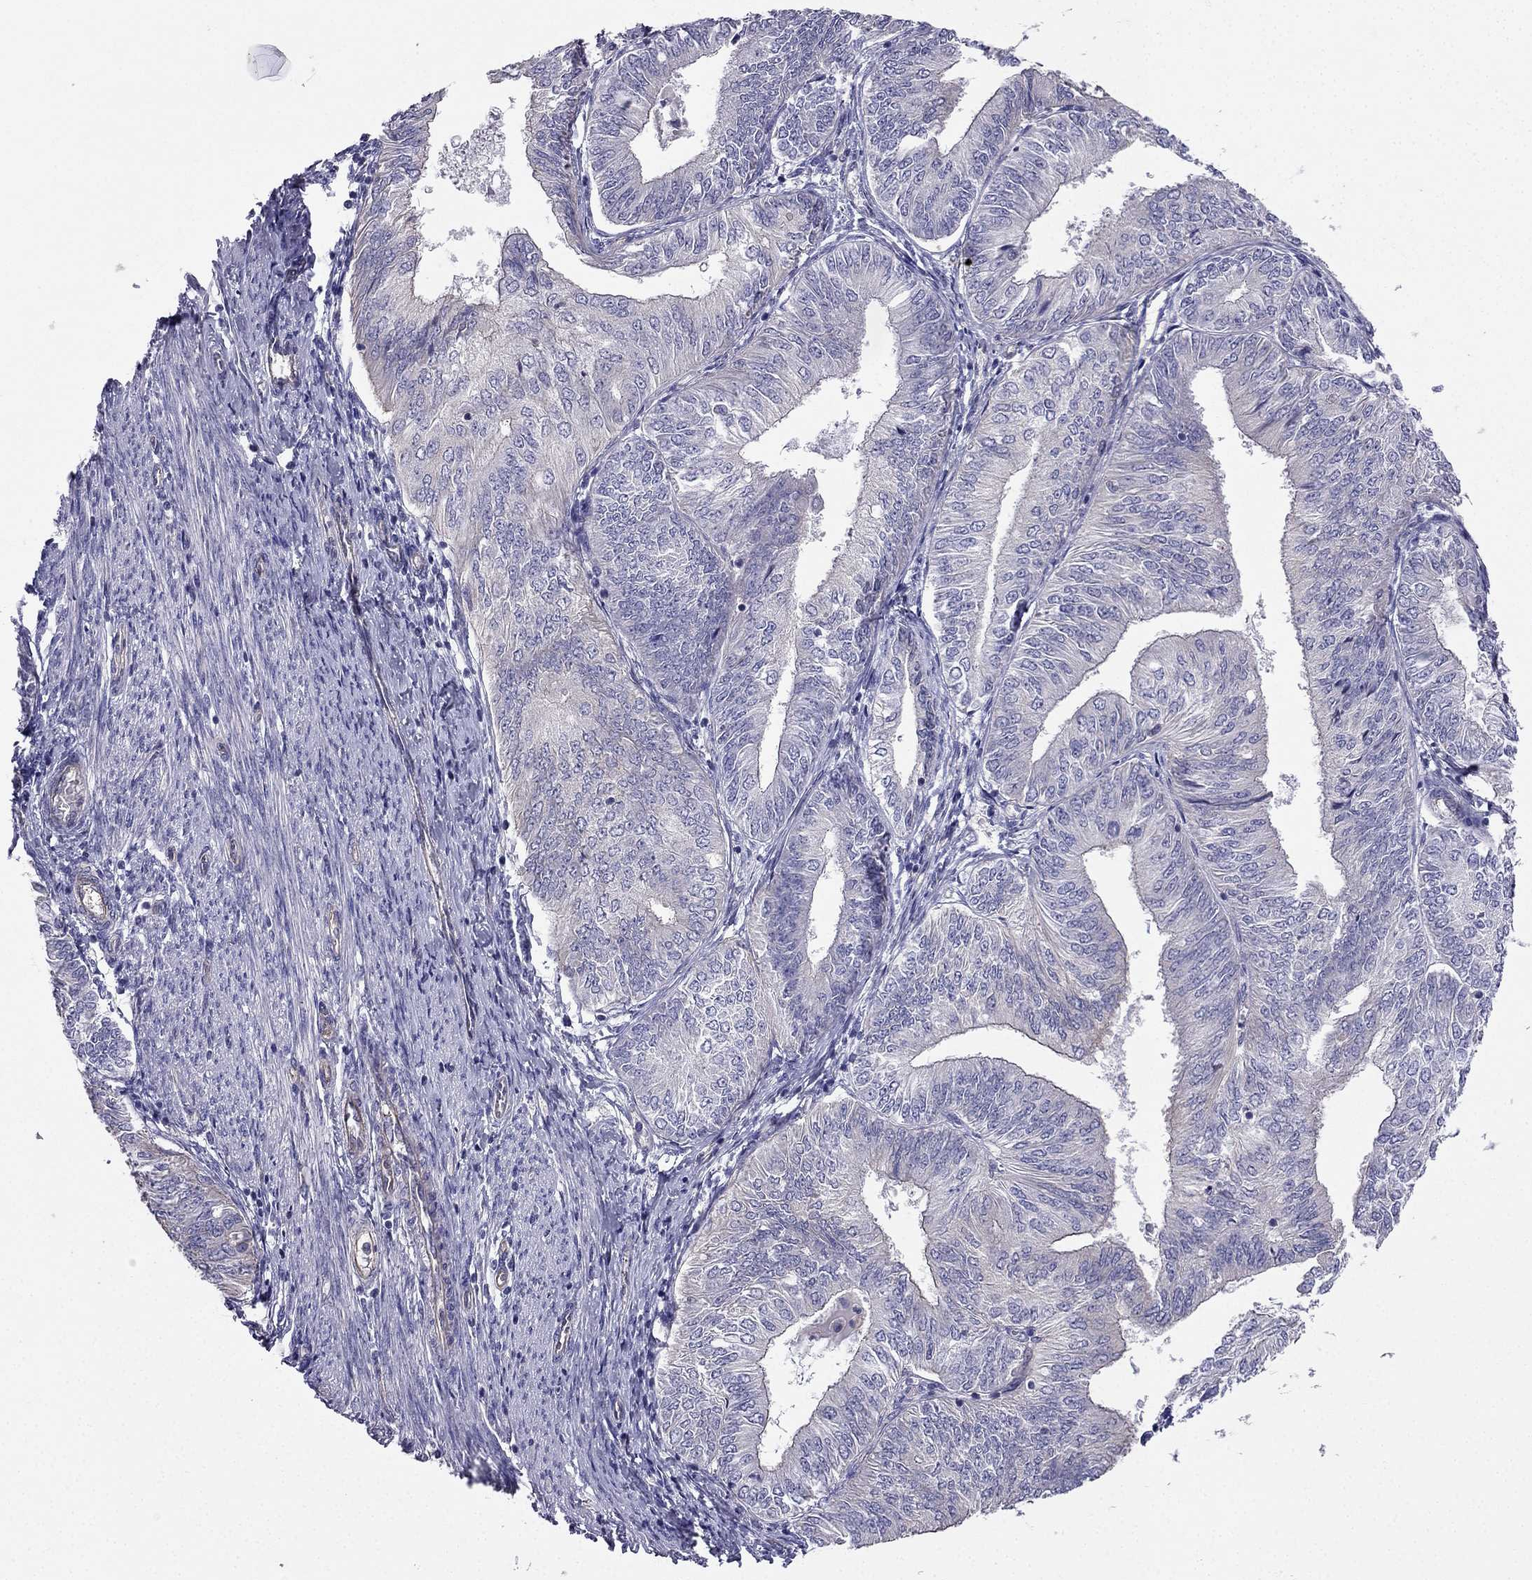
{"staining": {"intensity": "negative", "quantity": "none", "location": "none"}, "tissue": "endometrial cancer", "cell_type": "Tumor cells", "image_type": "cancer", "snomed": [{"axis": "morphology", "description": "Adenocarcinoma, NOS"}, {"axis": "topography", "description": "Endometrium"}], "caption": "This micrograph is of endometrial adenocarcinoma stained with immunohistochemistry to label a protein in brown with the nuclei are counter-stained blue. There is no positivity in tumor cells.", "gene": "ENOX1", "patient": {"sex": "female", "age": 58}}